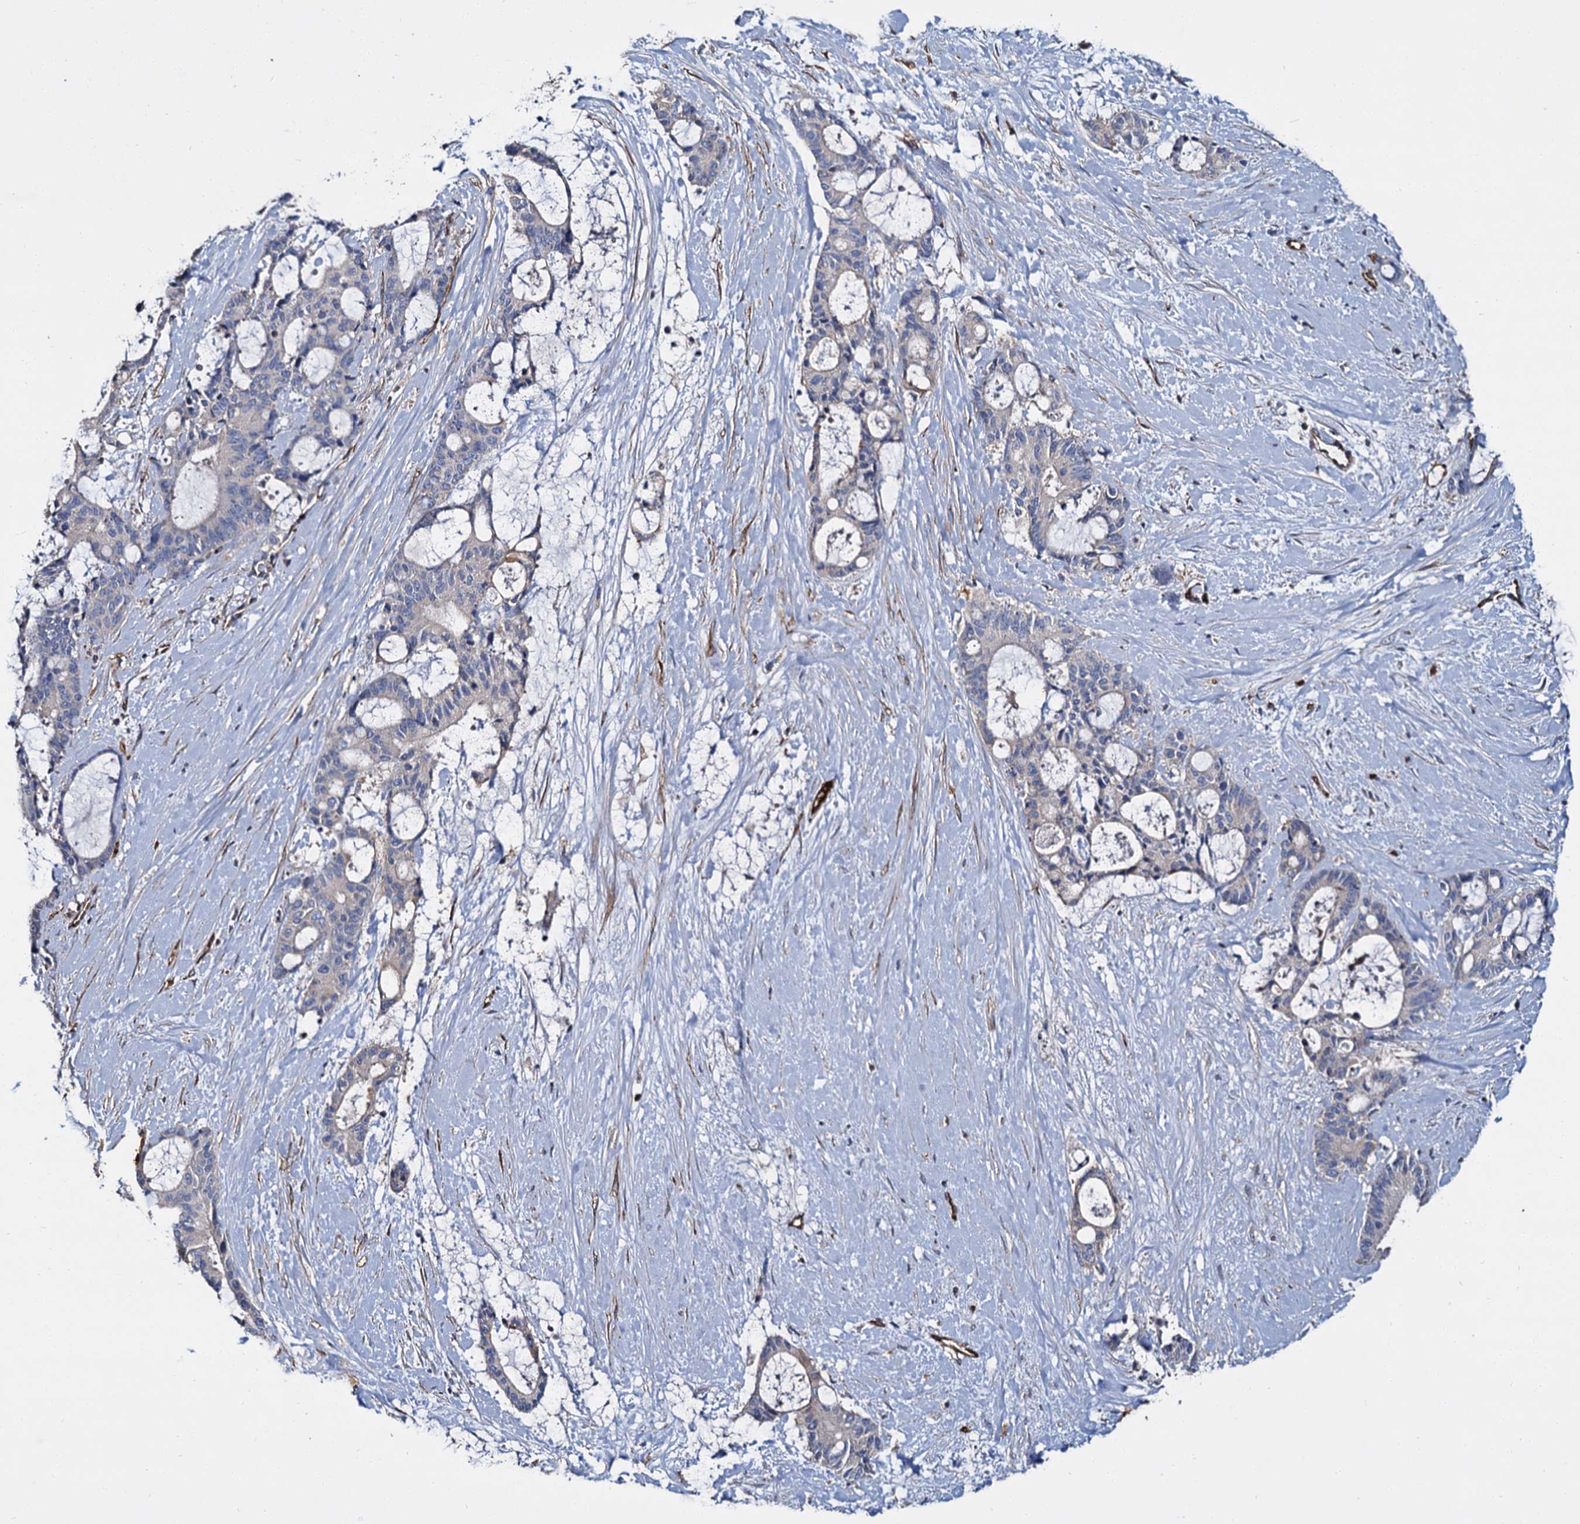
{"staining": {"intensity": "weak", "quantity": "<25%", "location": "cytoplasmic/membranous"}, "tissue": "liver cancer", "cell_type": "Tumor cells", "image_type": "cancer", "snomed": [{"axis": "morphology", "description": "Normal tissue, NOS"}, {"axis": "morphology", "description": "Cholangiocarcinoma"}, {"axis": "topography", "description": "Liver"}, {"axis": "topography", "description": "Peripheral nerve tissue"}], "caption": "Histopathology image shows no significant protein expression in tumor cells of liver cholangiocarcinoma.", "gene": "CACNA1C", "patient": {"sex": "female", "age": 73}}